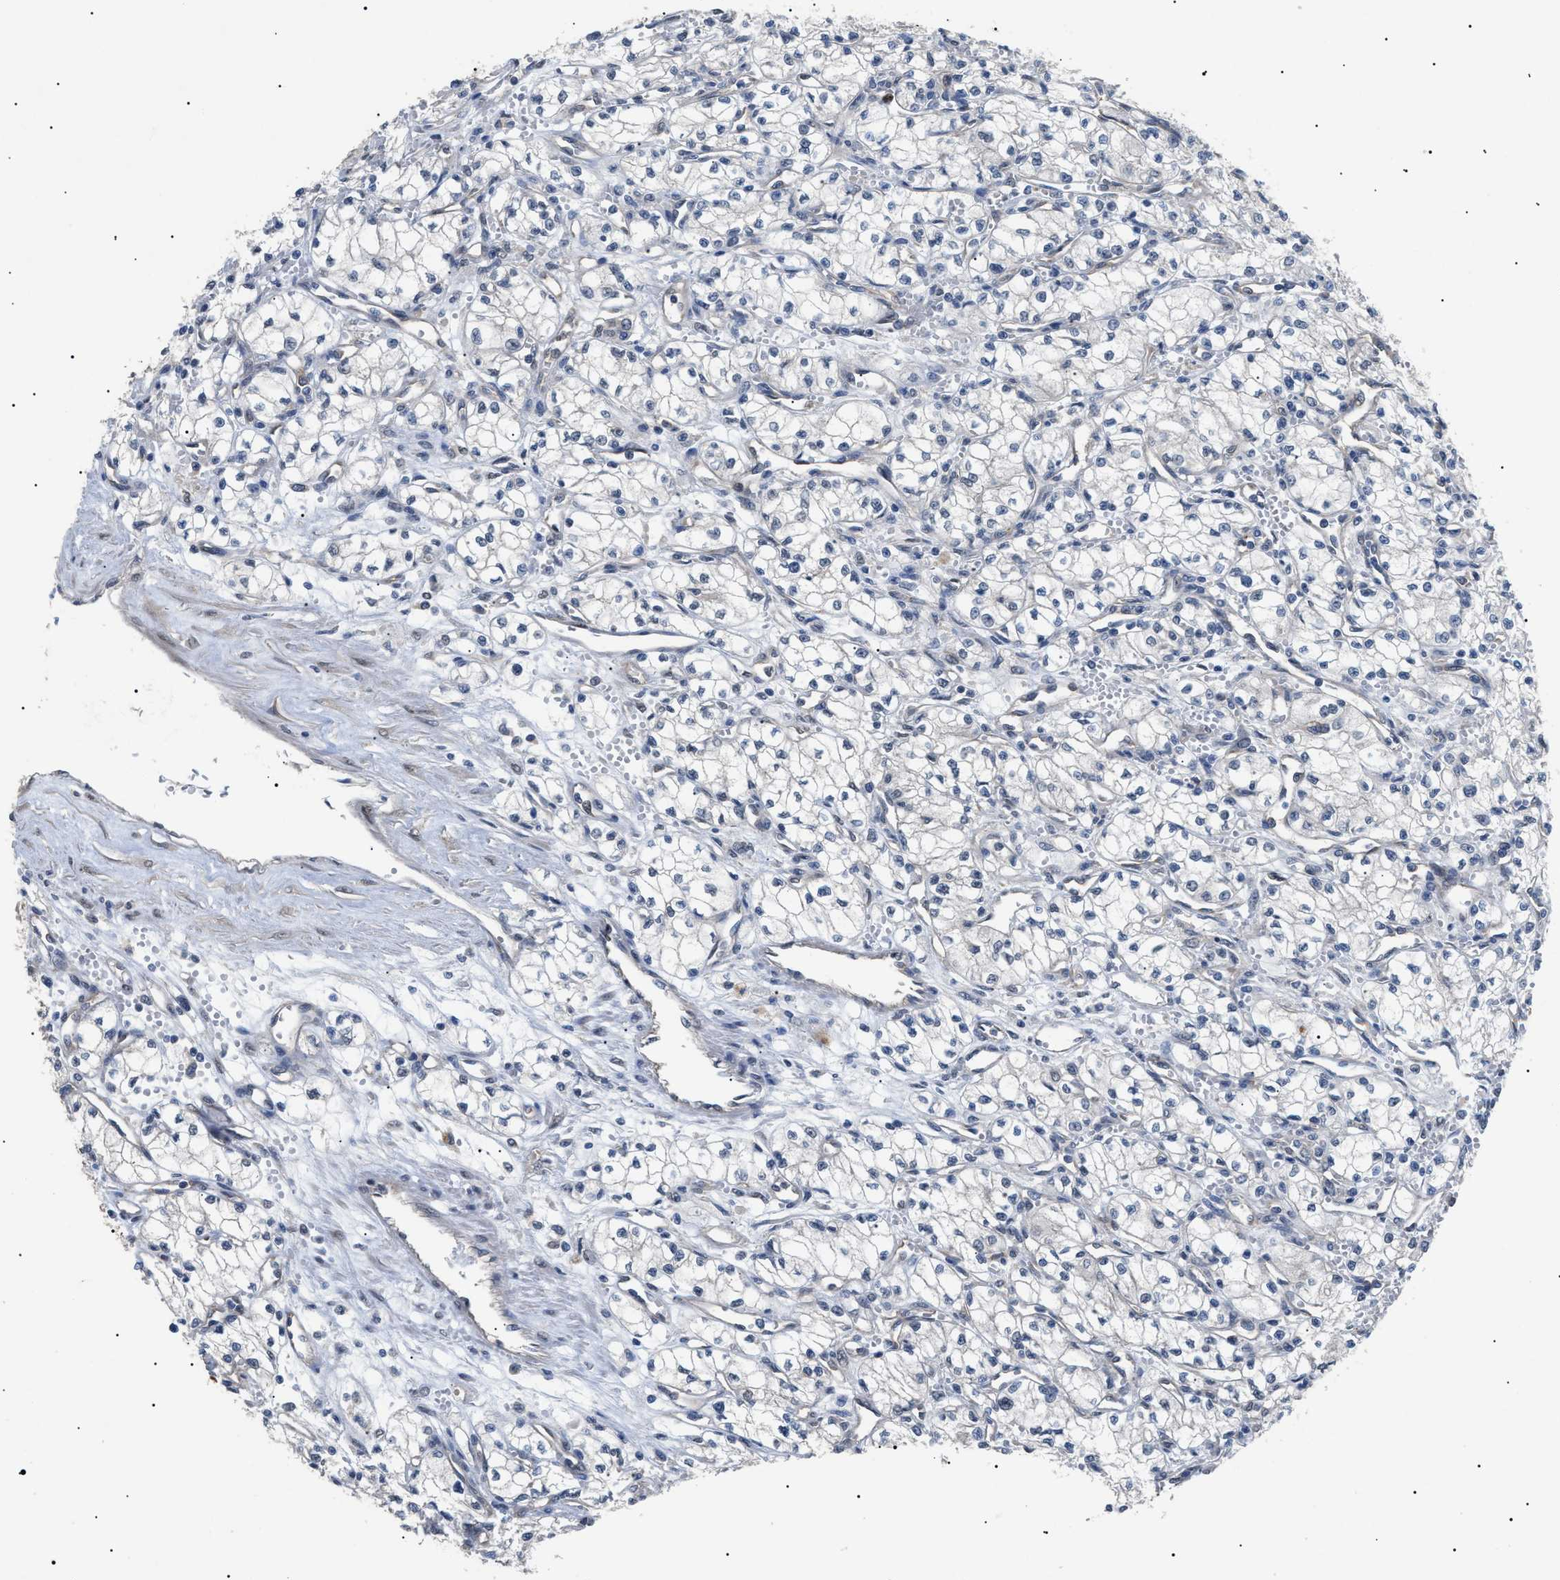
{"staining": {"intensity": "negative", "quantity": "none", "location": "none"}, "tissue": "renal cancer", "cell_type": "Tumor cells", "image_type": "cancer", "snomed": [{"axis": "morphology", "description": "Normal tissue, NOS"}, {"axis": "morphology", "description": "Adenocarcinoma, NOS"}, {"axis": "topography", "description": "Kidney"}], "caption": "Immunohistochemical staining of human renal adenocarcinoma exhibits no significant staining in tumor cells.", "gene": "CRCP", "patient": {"sex": "male", "age": 59}}